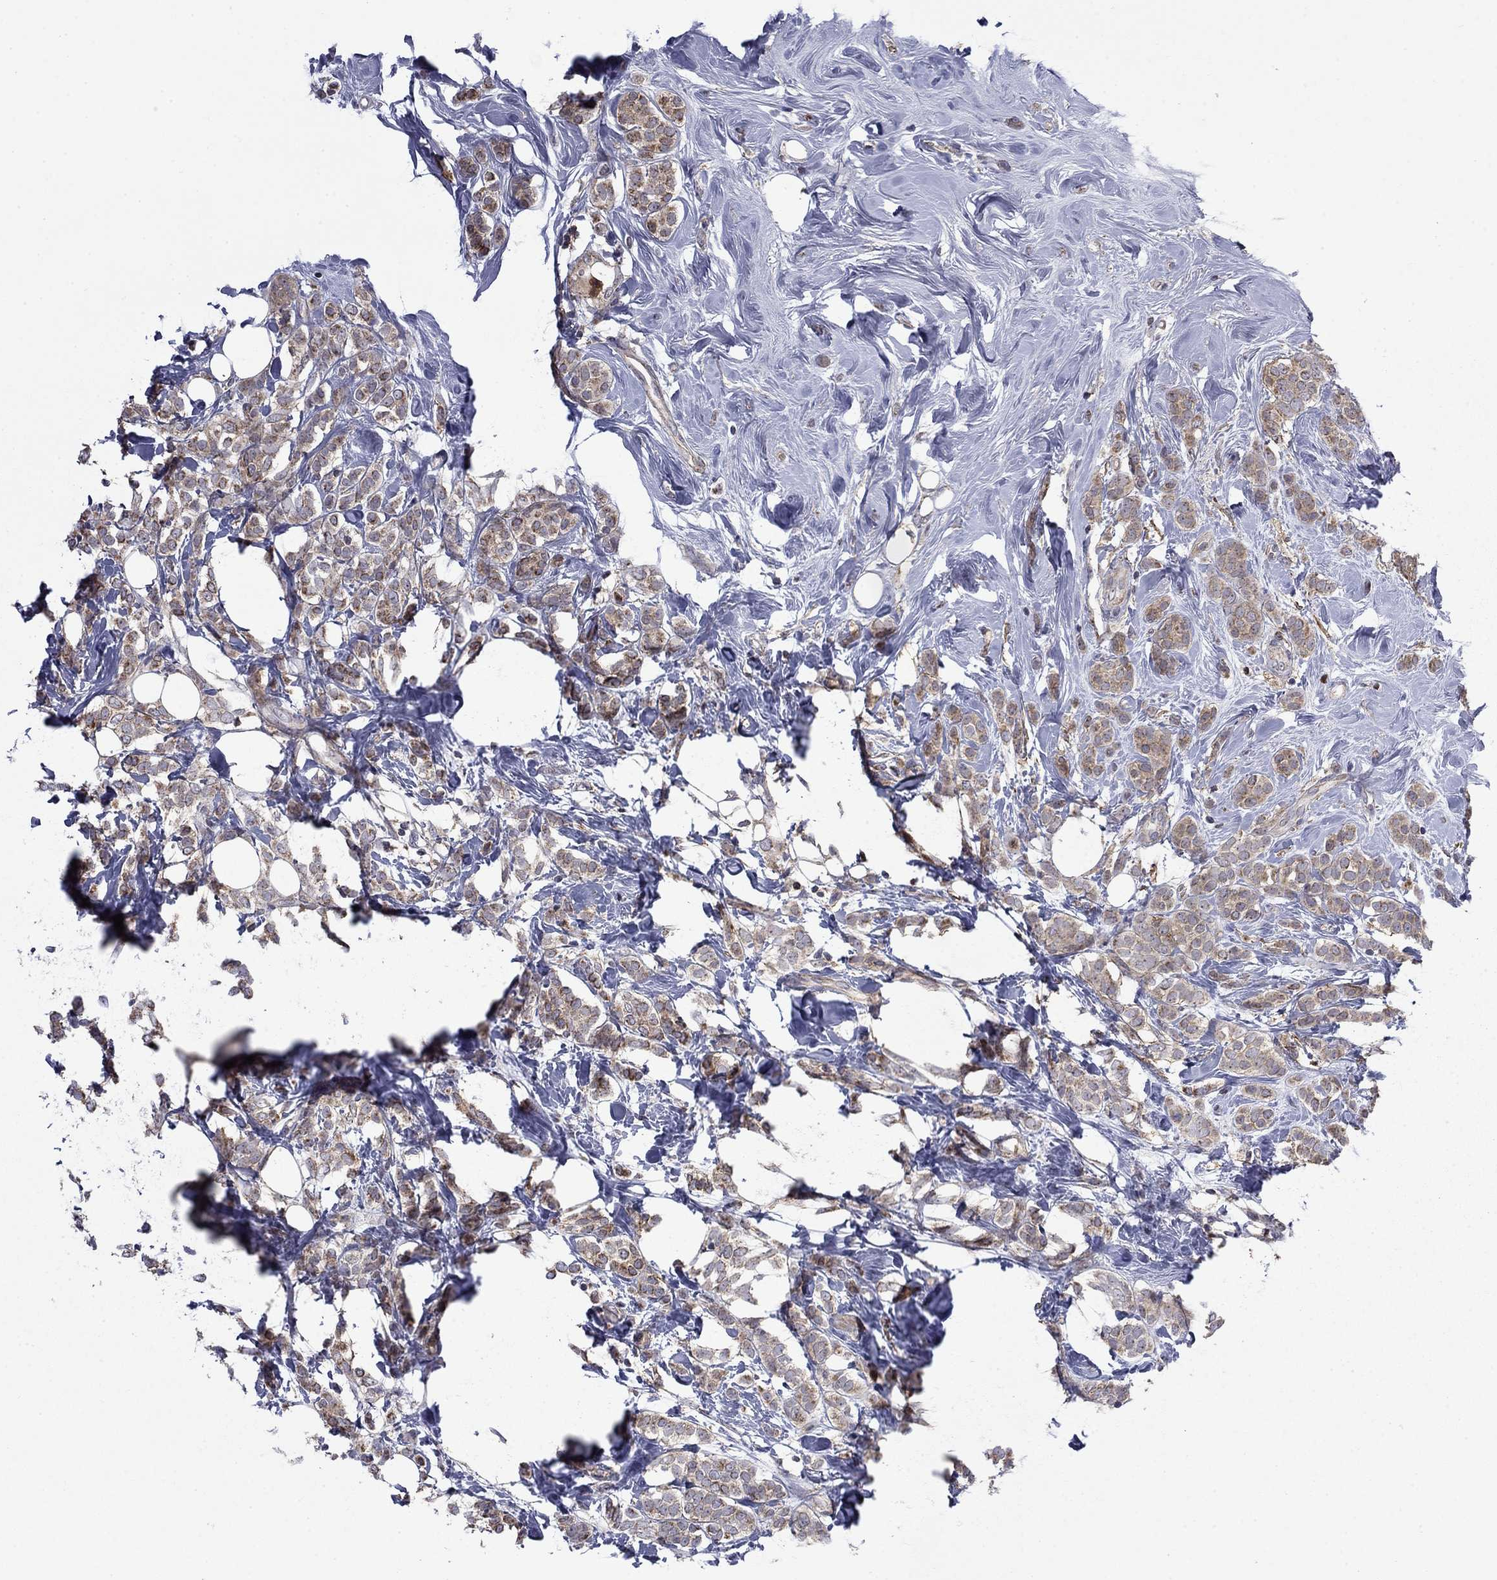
{"staining": {"intensity": "weak", "quantity": "25%-75%", "location": "cytoplasmic/membranous"}, "tissue": "breast cancer", "cell_type": "Tumor cells", "image_type": "cancer", "snomed": [{"axis": "morphology", "description": "Lobular carcinoma"}, {"axis": "topography", "description": "Breast"}], "caption": "Breast cancer stained with a protein marker displays weak staining in tumor cells.", "gene": "DOP1B", "patient": {"sex": "female", "age": 49}}